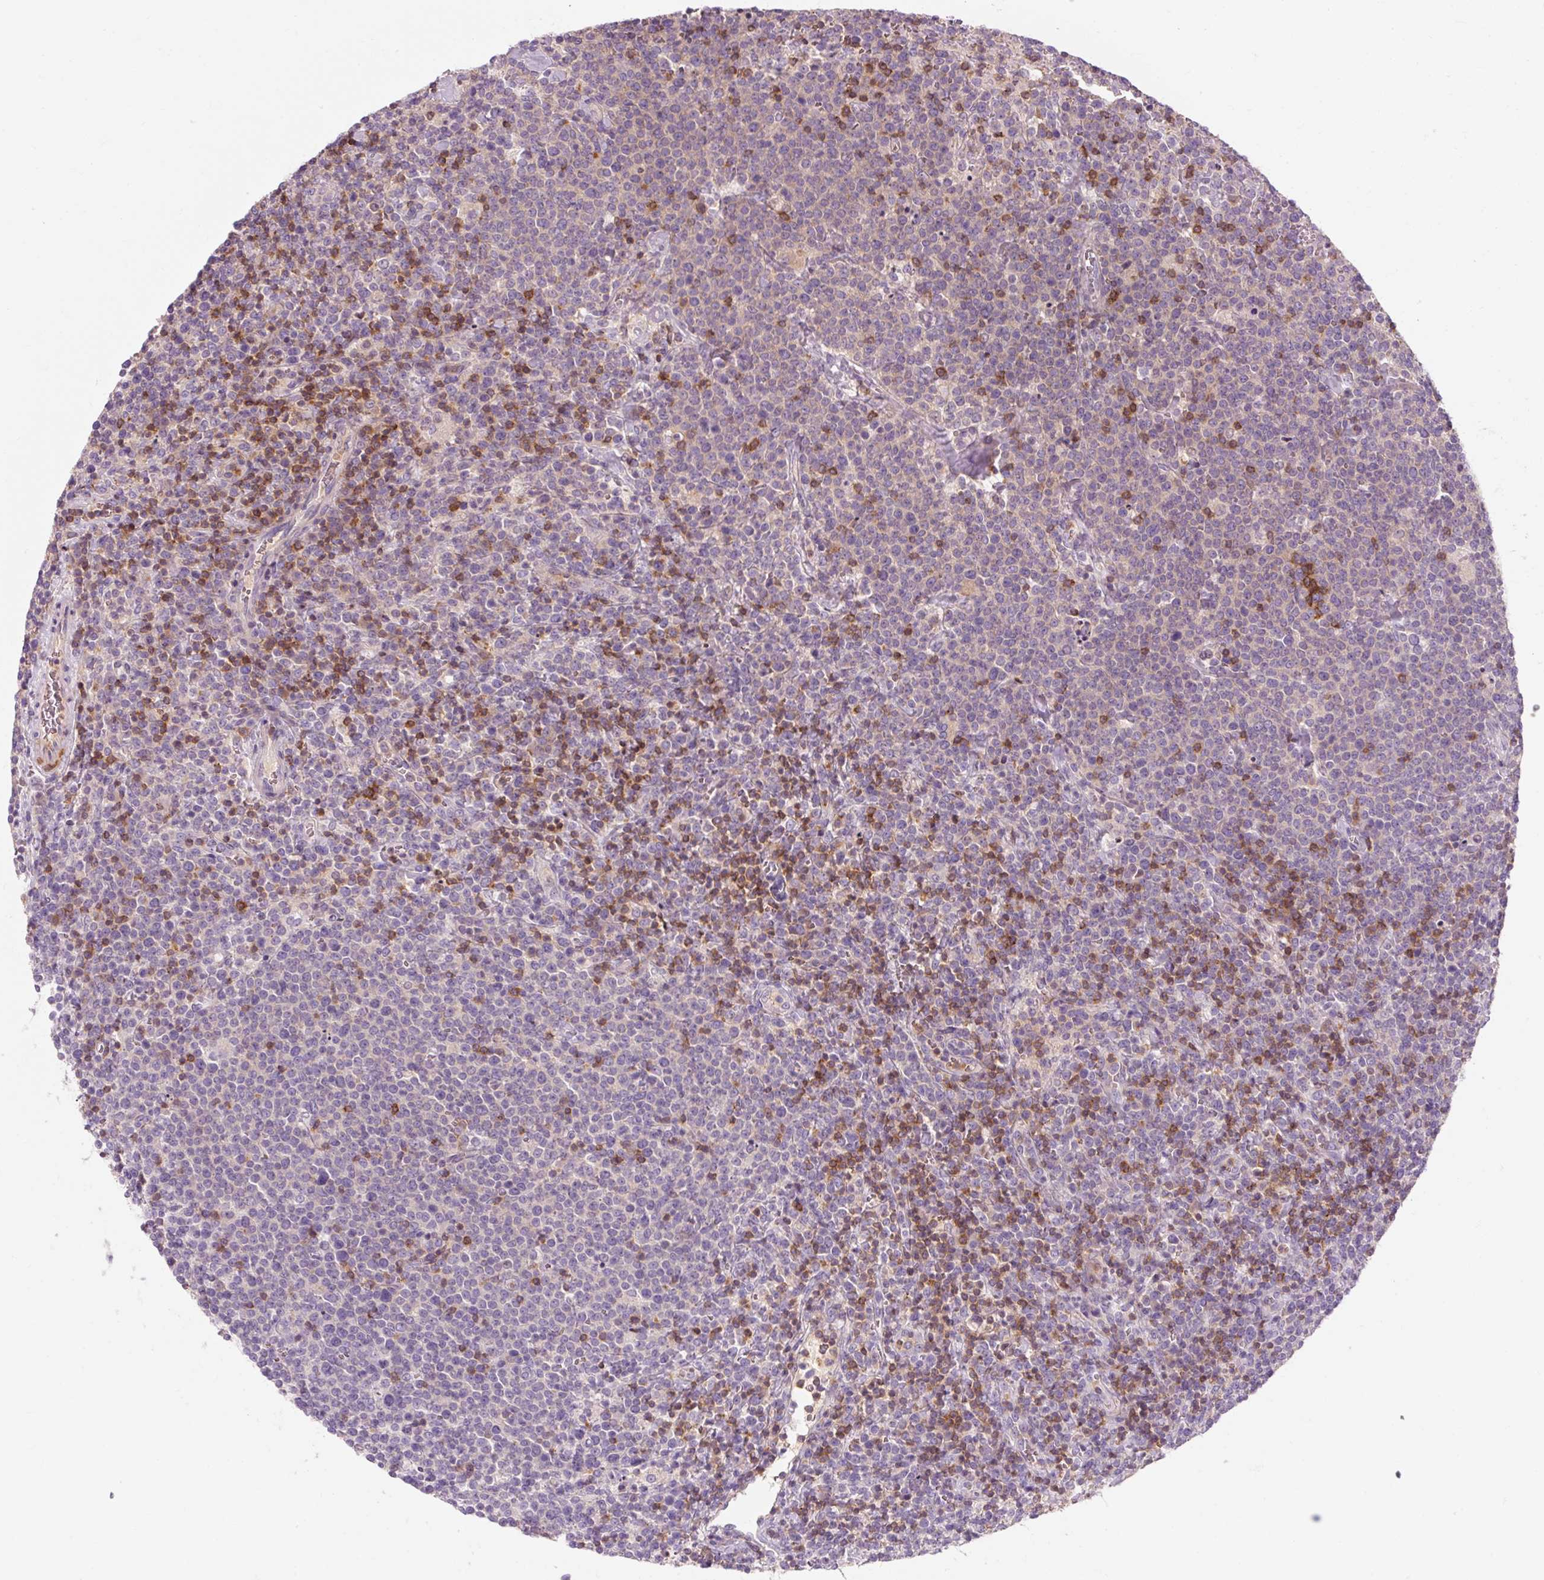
{"staining": {"intensity": "moderate", "quantity": "<25%", "location": "cytoplasmic/membranous"}, "tissue": "lymphoma", "cell_type": "Tumor cells", "image_type": "cancer", "snomed": [{"axis": "morphology", "description": "Malignant lymphoma, non-Hodgkin's type, High grade"}, {"axis": "topography", "description": "Lymph node"}], "caption": "Immunohistochemistry (IHC) image of neoplastic tissue: human lymphoma stained using immunohistochemistry displays low levels of moderate protein expression localized specifically in the cytoplasmic/membranous of tumor cells, appearing as a cytoplasmic/membranous brown color.", "gene": "TIGD2", "patient": {"sex": "male", "age": 61}}